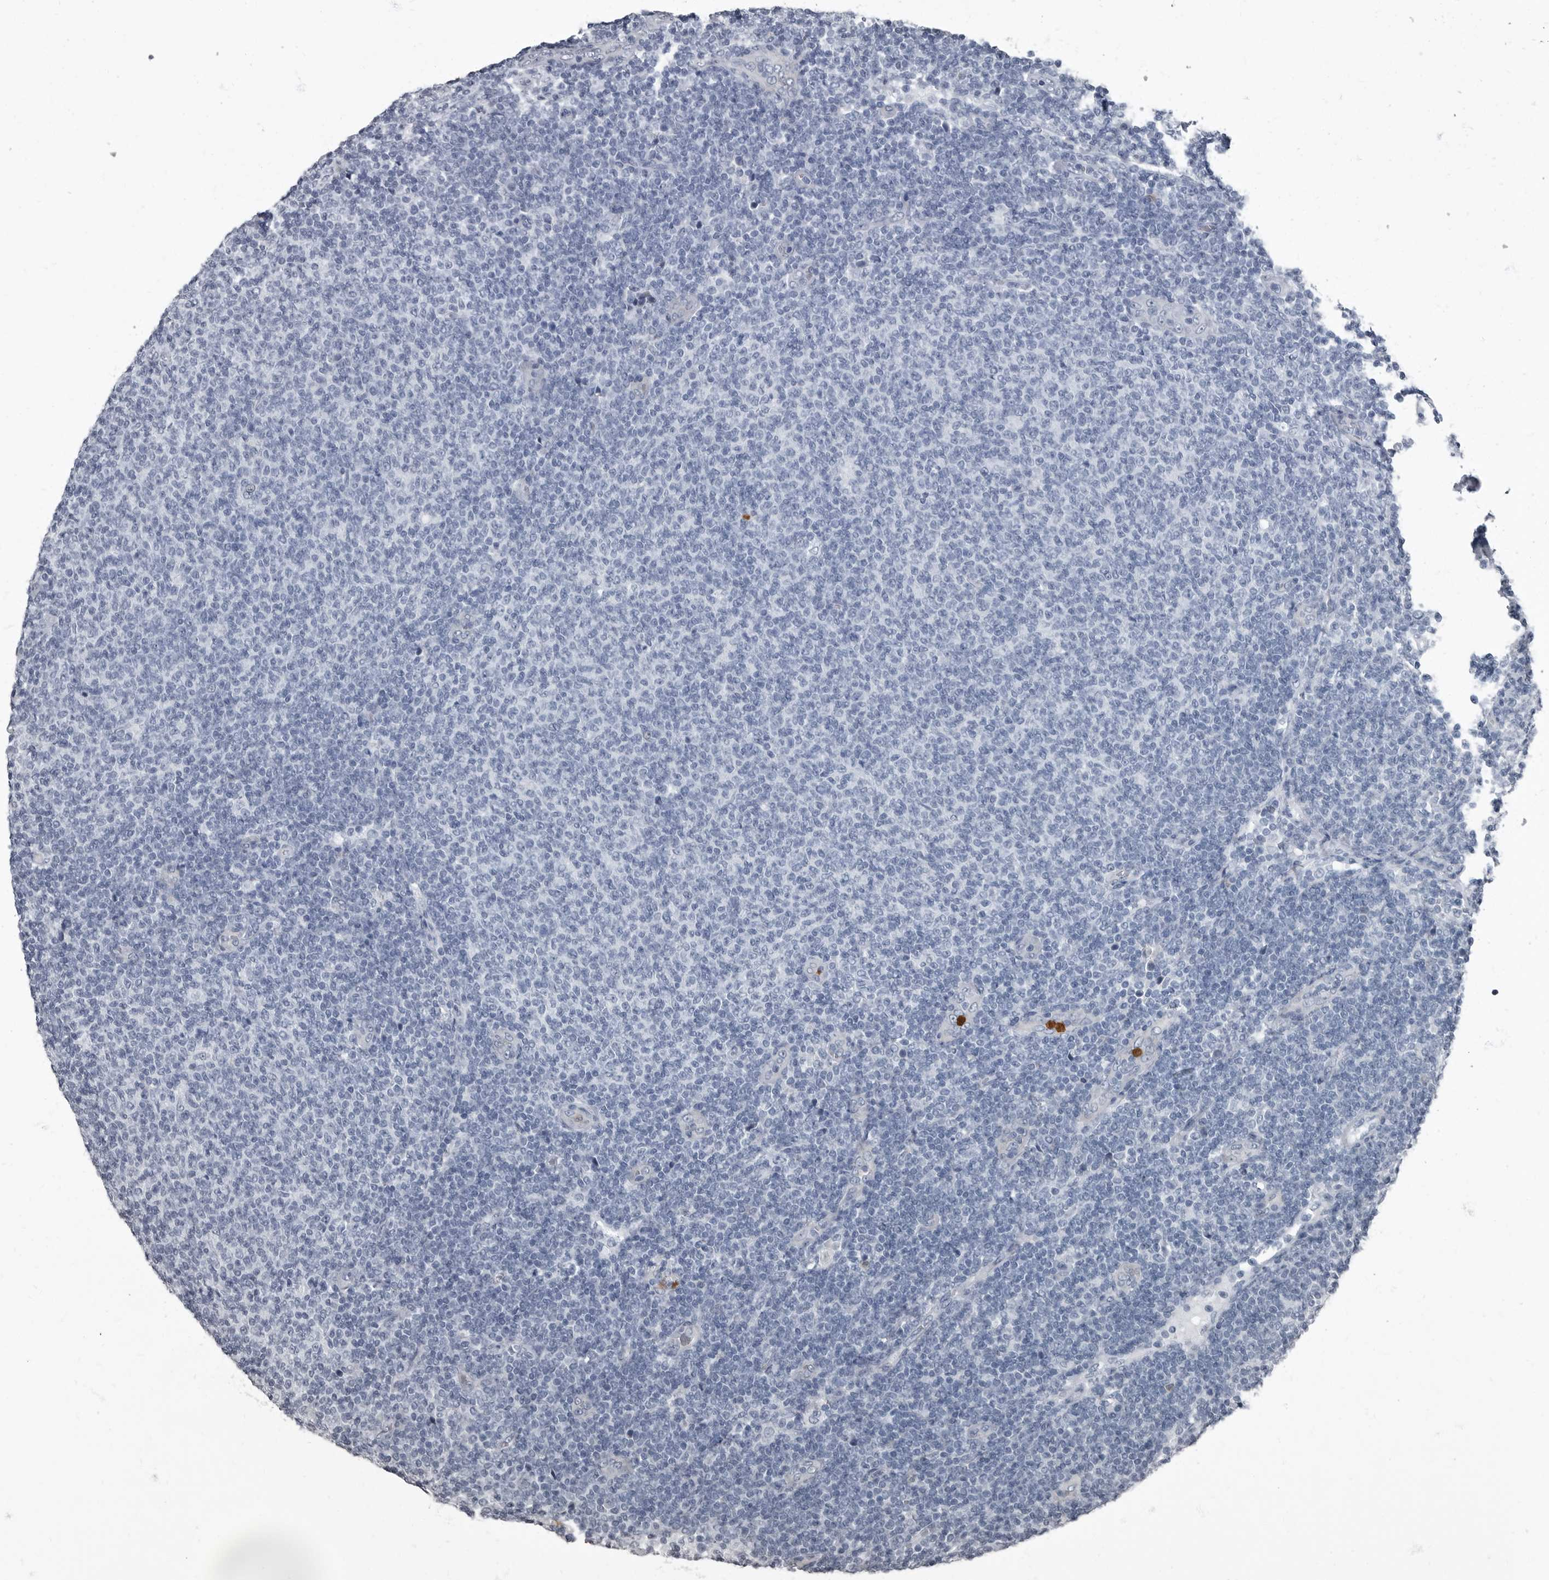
{"staining": {"intensity": "negative", "quantity": "none", "location": "none"}, "tissue": "lymphoma", "cell_type": "Tumor cells", "image_type": "cancer", "snomed": [{"axis": "morphology", "description": "Malignant lymphoma, non-Hodgkin's type, Low grade"}, {"axis": "topography", "description": "Lymph node"}], "caption": "IHC of human lymphoma demonstrates no expression in tumor cells.", "gene": "TPD52L1", "patient": {"sex": "male", "age": 66}}